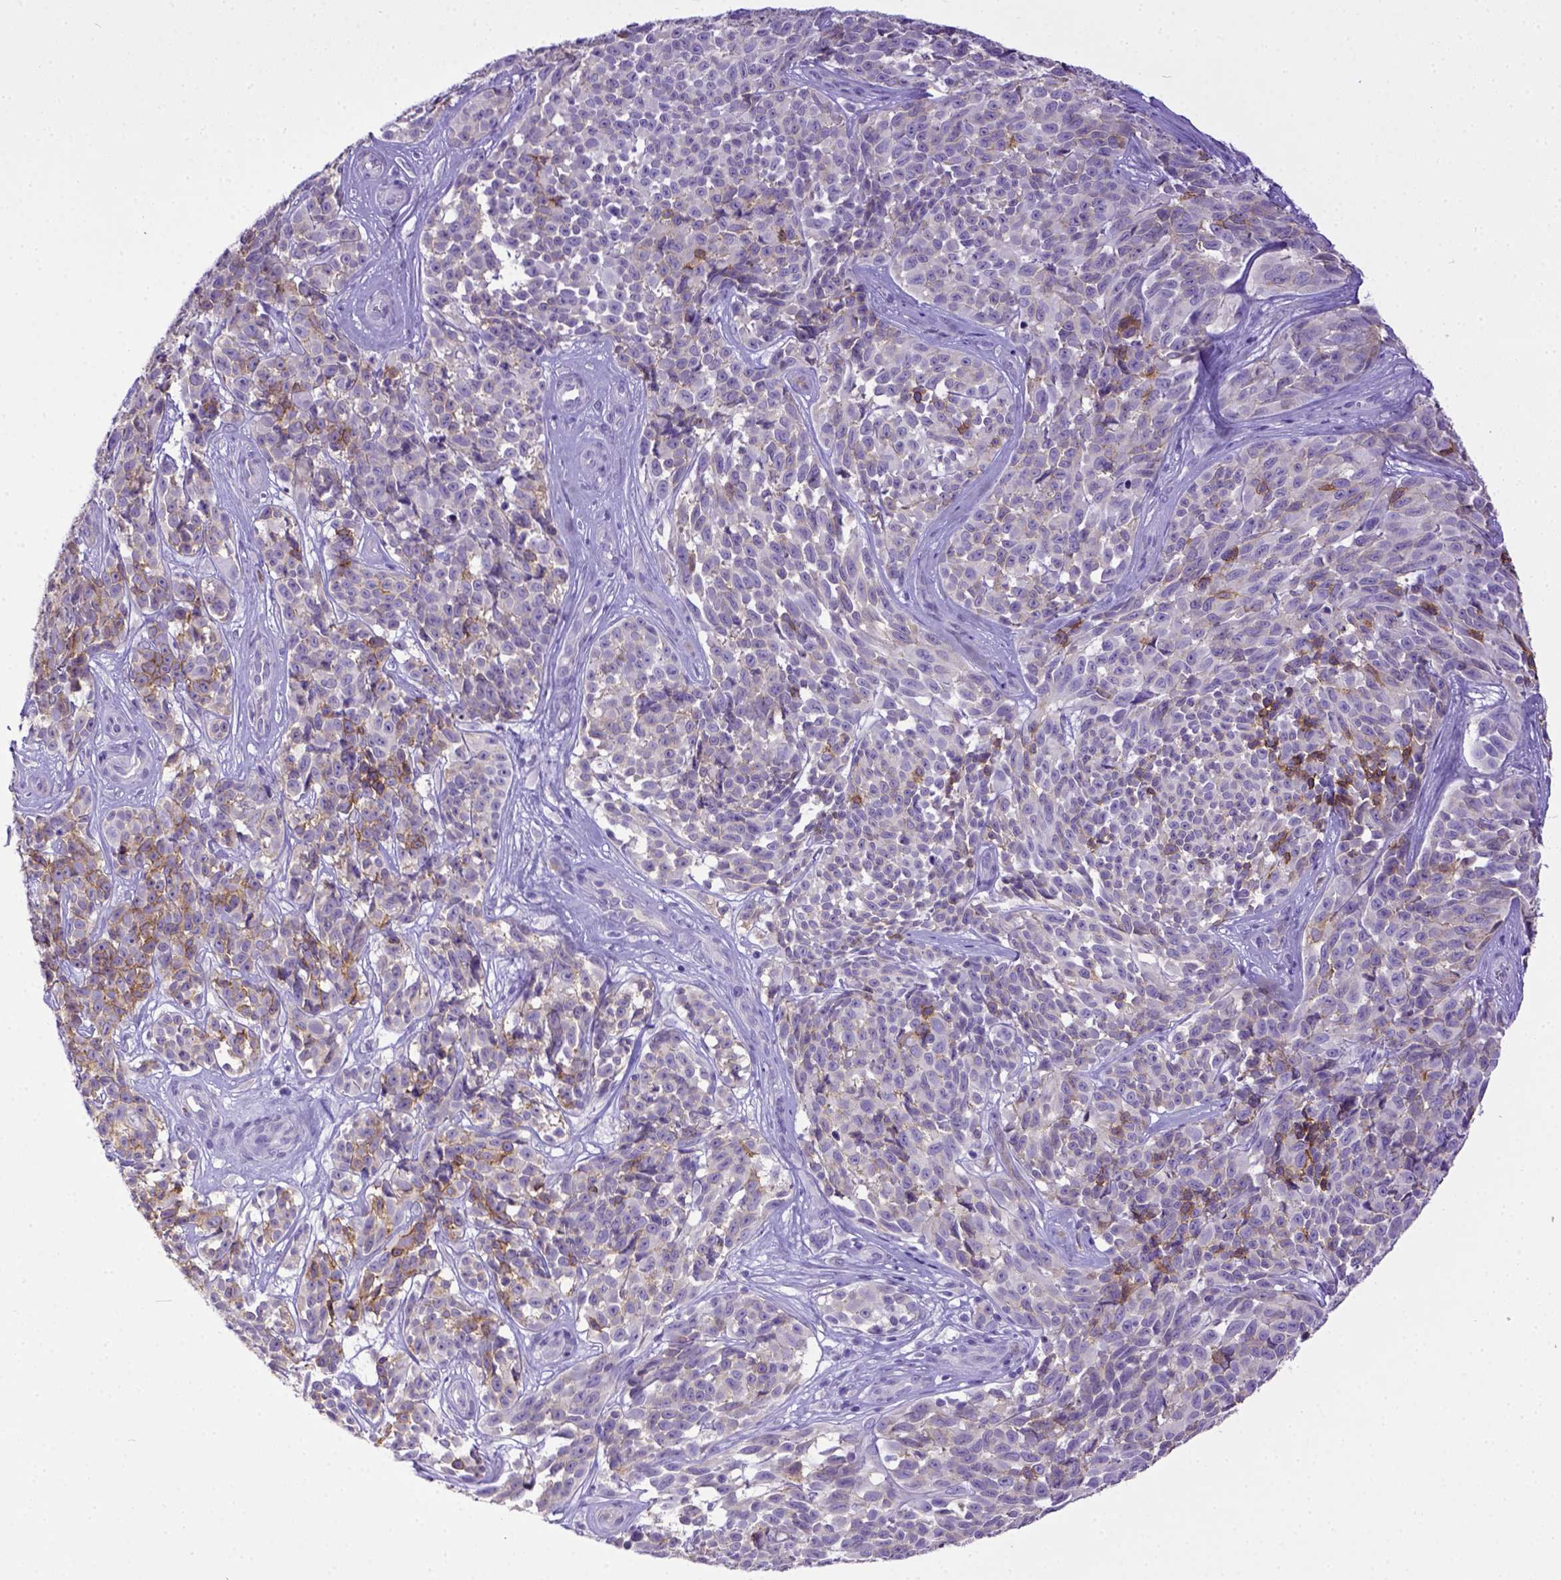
{"staining": {"intensity": "moderate", "quantity": "25%-75%", "location": "cytoplasmic/membranous"}, "tissue": "melanoma", "cell_type": "Tumor cells", "image_type": "cancer", "snomed": [{"axis": "morphology", "description": "Malignant melanoma, NOS"}, {"axis": "topography", "description": "Skin"}], "caption": "Approximately 25%-75% of tumor cells in melanoma demonstrate moderate cytoplasmic/membranous protein staining as visualized by brown immunohistochemical staining.", "gene": "KIT", "patient": {"sex": "female", "age": 88}}